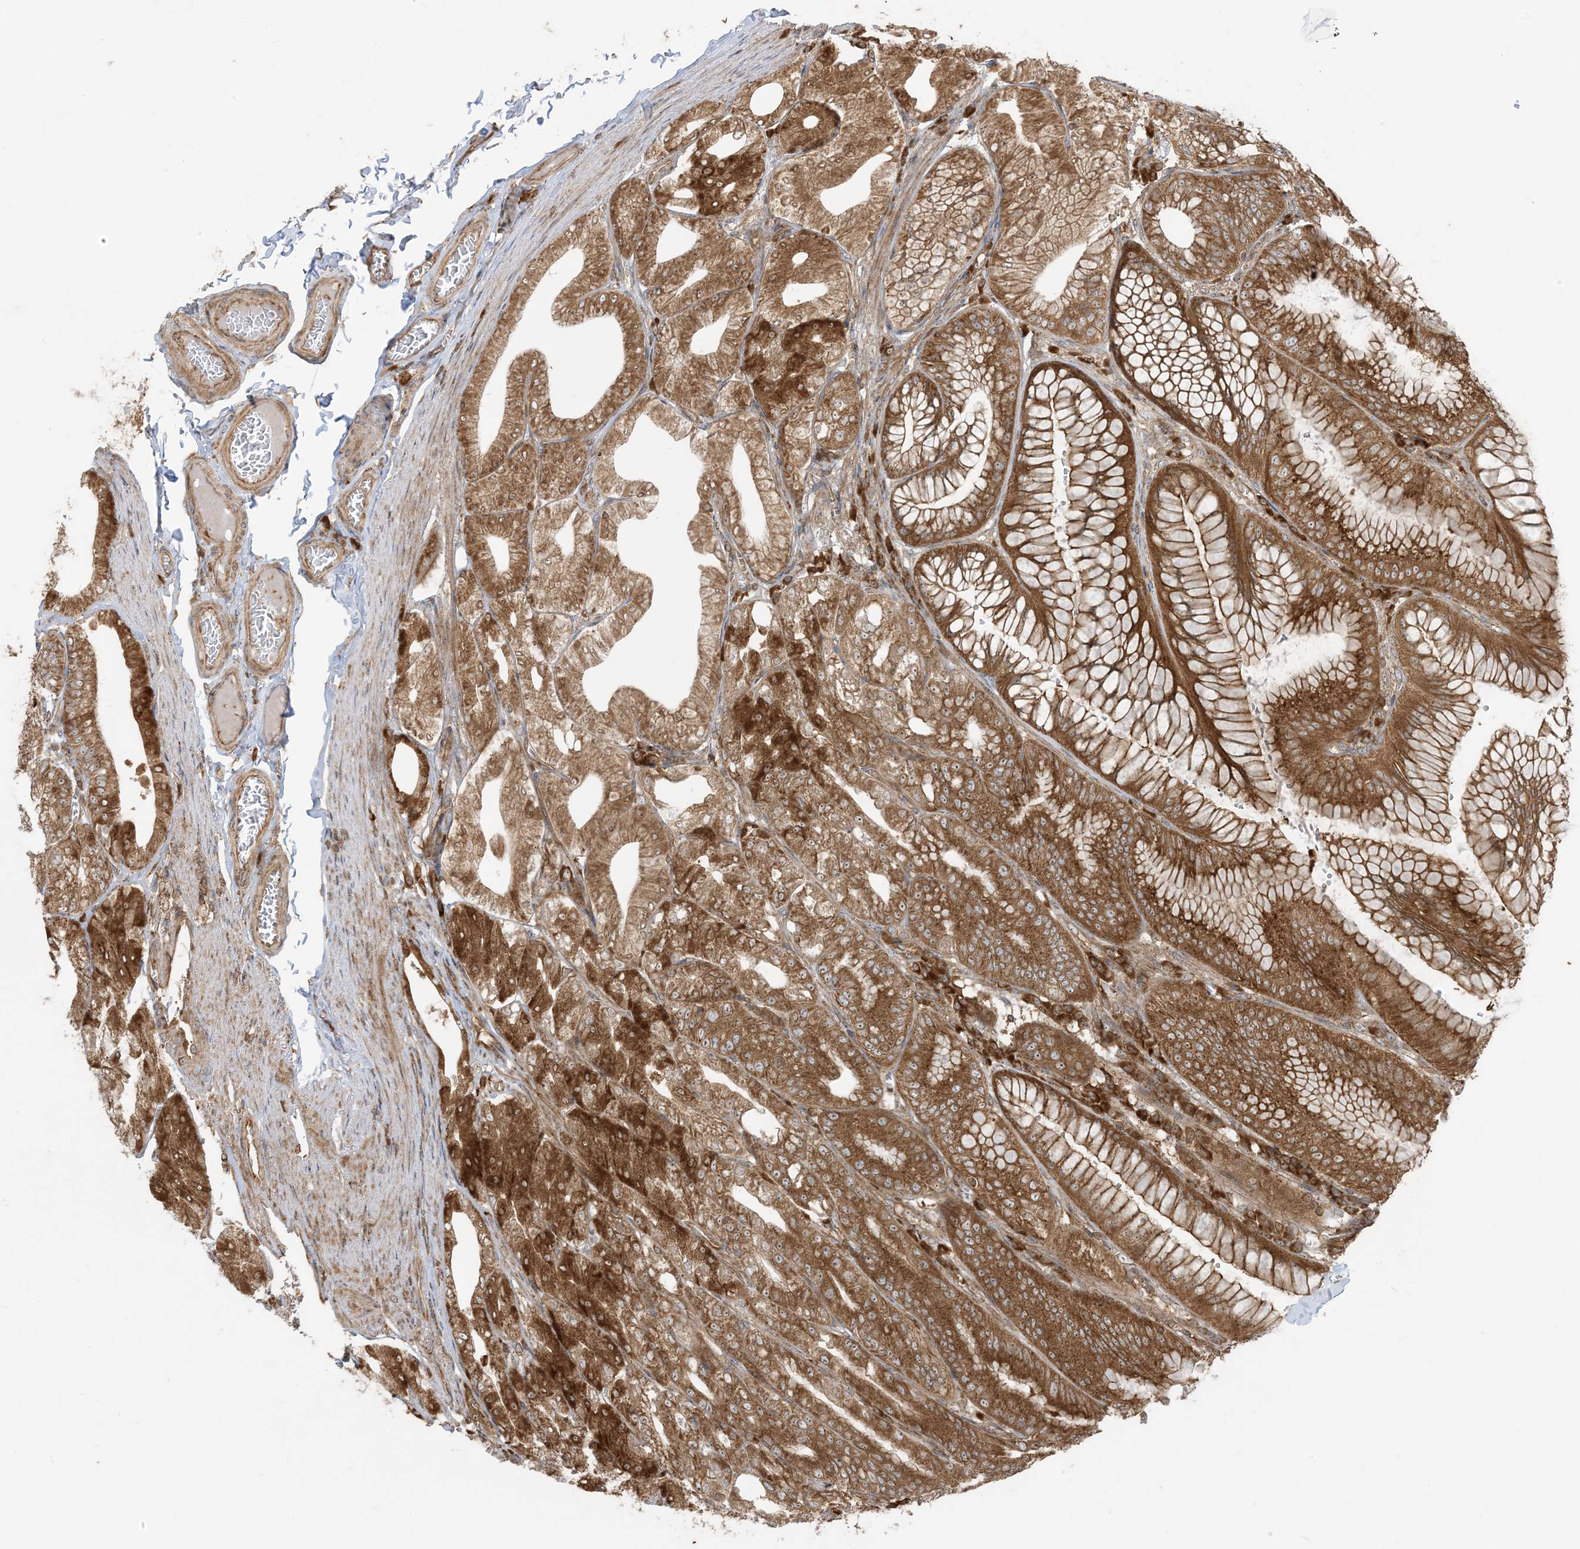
{"staining": {"intensity": "strong", "quantity": ">75%", "location": "cytoplasmic/membranous"}, "tissue": "stomach", "cell_type": "Glandular cells", "image_type": "normal", "snomed": [{"axis": "morphology", "description": "Normal tissue, NOS"}, {"axis": "topography", "description": "Stomach, lower"}], "caption": "Brown immunohistochemical staining in normal human stomach displays strong cytoplasmic/membranous staining in about >75% of glandular cells. The staining was performed using DAB (3,3'-diaminobenzidine) to visualize the protein expression in brown, while the nuclei were stained in blue with hematoxylin (Magnification: 20x).", "gene": "SRP72", "patient": {"sex": "male", "age": 71}}